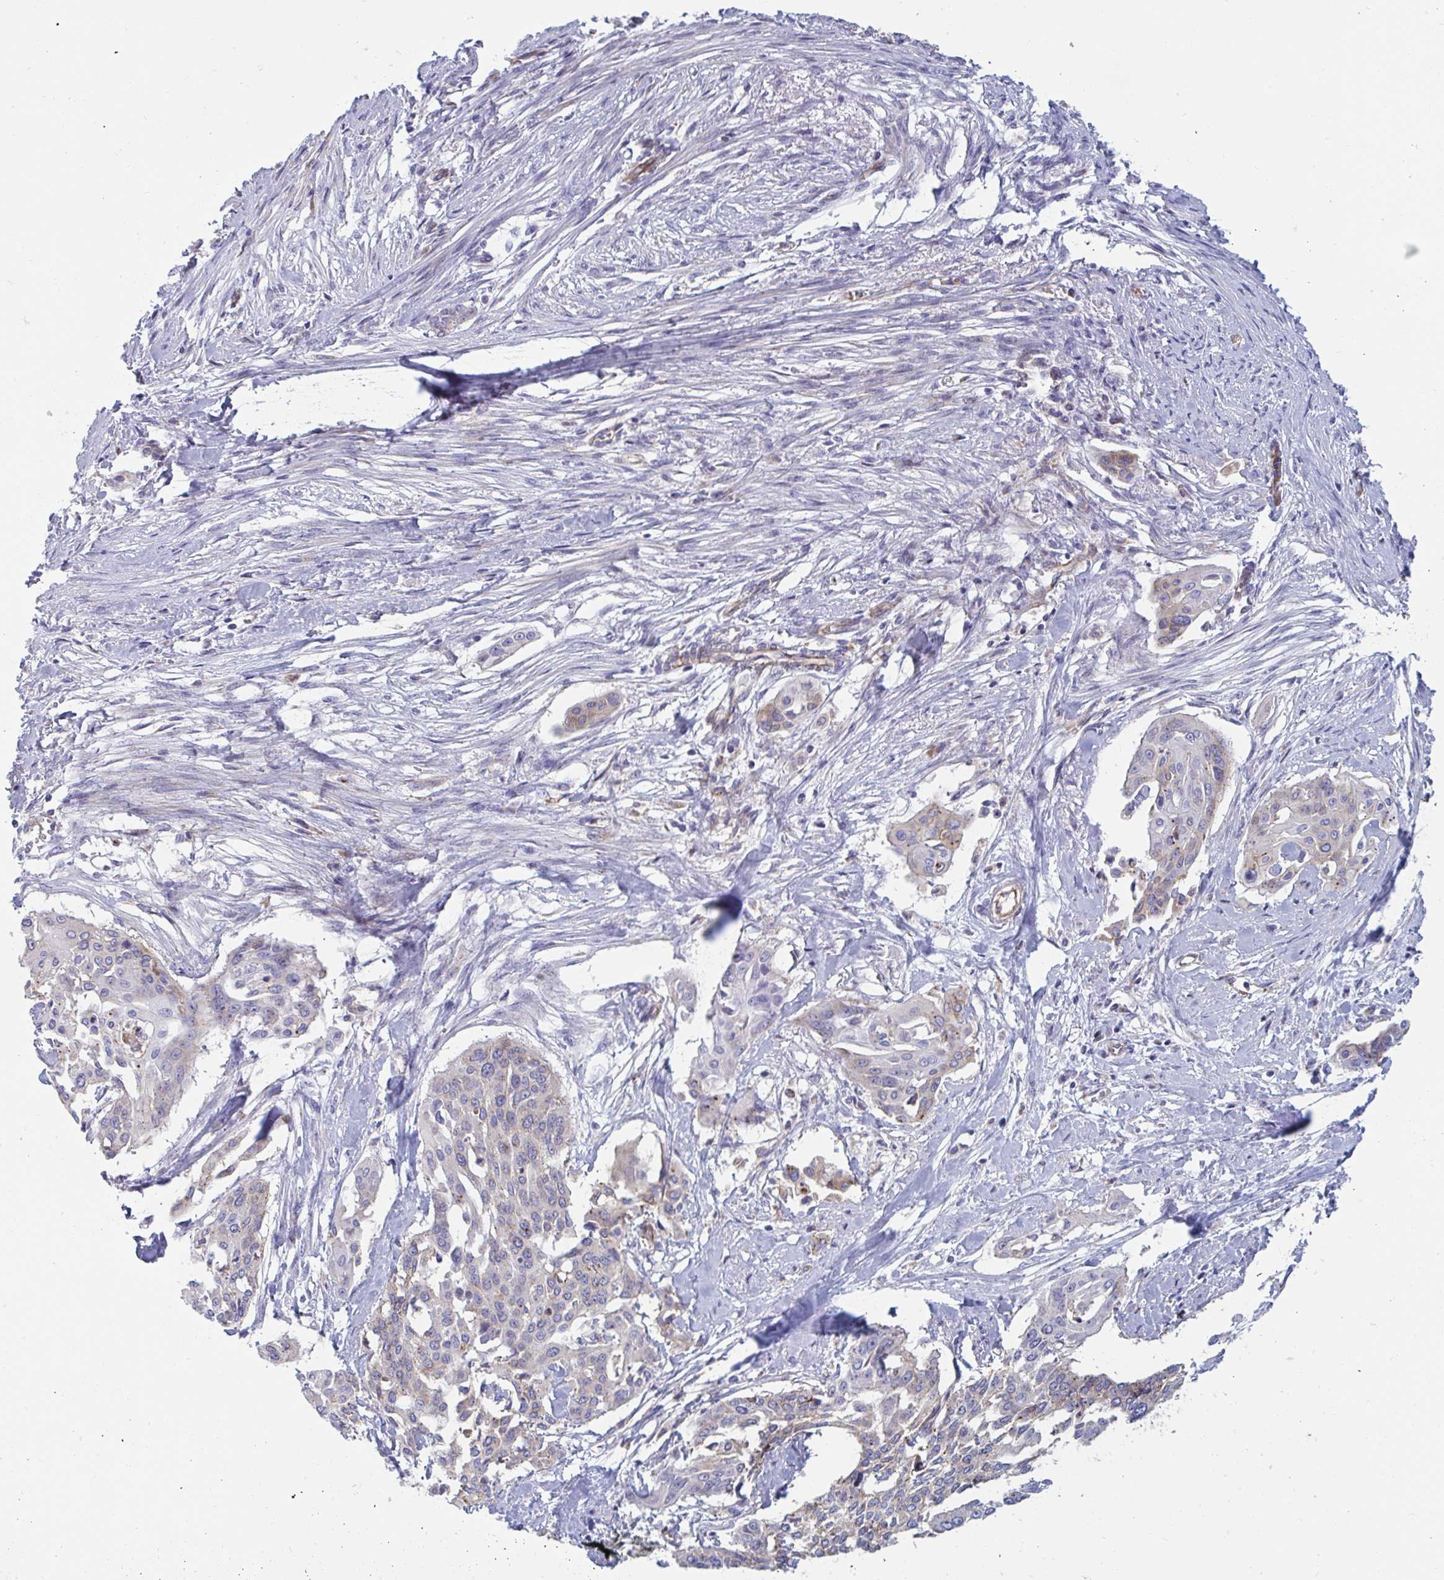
{"staining": {"intensity": "negative", "quantity": "none", "location": "none"}, "tissue": "cervical cancer", "cell_type": "Tumor cells", "image_type": "cancer", "snomed": [{"axis": "morphology", "description": "Squamous cell carcinoma, NOS"}, {"axis": "topography", "description": "Cervix"}], "caption": "Immunohistochemistry (IHC) photomicrograph of neoplastic tissue: human cervical squamous cell carcinoma stained with DAB exhibits no significant protein staining in tumor cells.", "gene": "SLC9A6", "patient": {"sex": "female", "age": 44}}